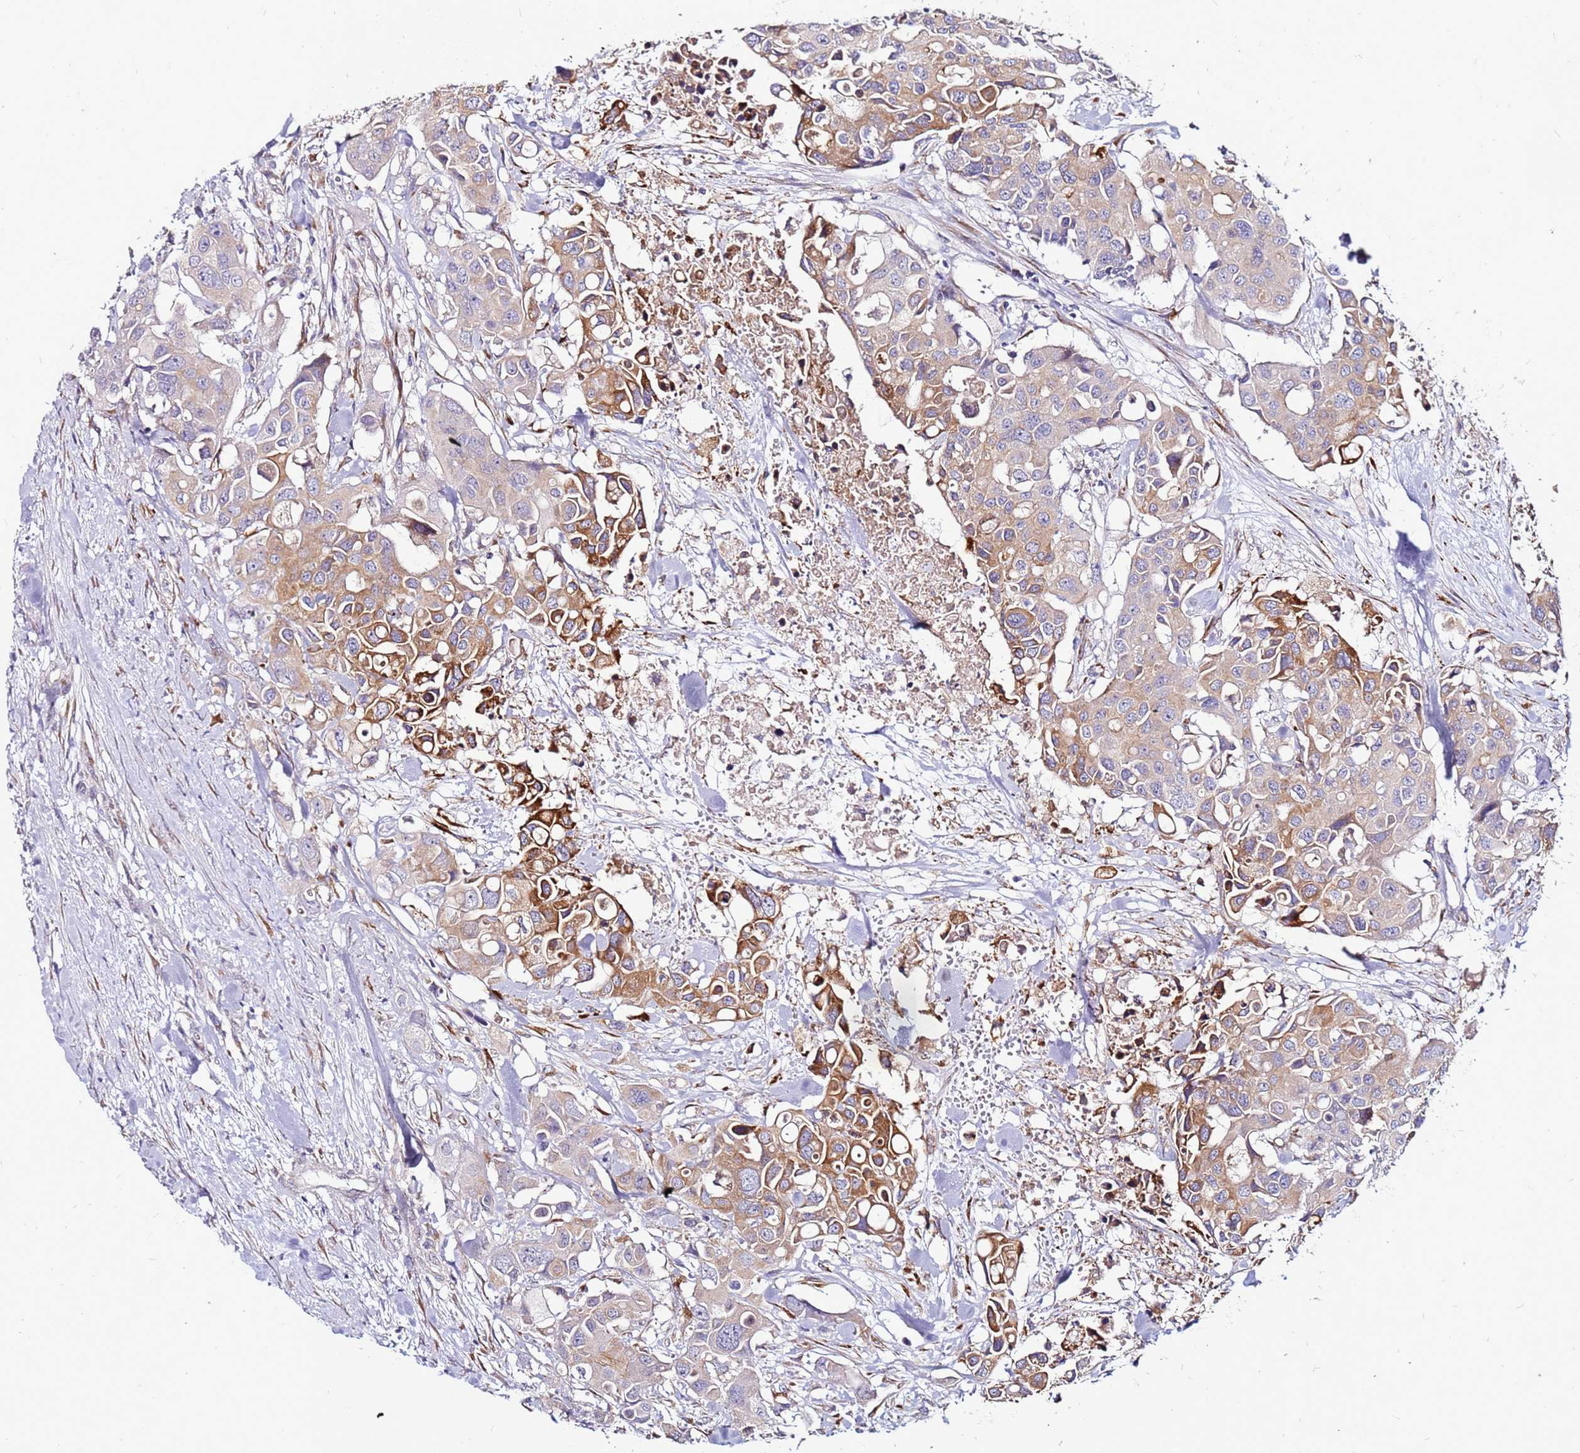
{"staining": {"intensity": "moderate", "quantity": ">75%", "location": "cytoplasmic/membranous"}, "tissue": "colorectal cancer", "cell_type": "Tumor cells", "image_type": "cancer", "snomed": [{"axis": "morphology", "description": "Adenocarcinoma, NOS"}, {"axis": "topography", "description": "Colon"}], "caption": "About >75% of tumor cells in adenocarcinoma (colorectal) show moderate cytoplasmic/membranous protein expression as visualized by brown immunohistochemical staining.", "gene": "SLC44A3", "patient": {"sex": "male", "age": 77}}